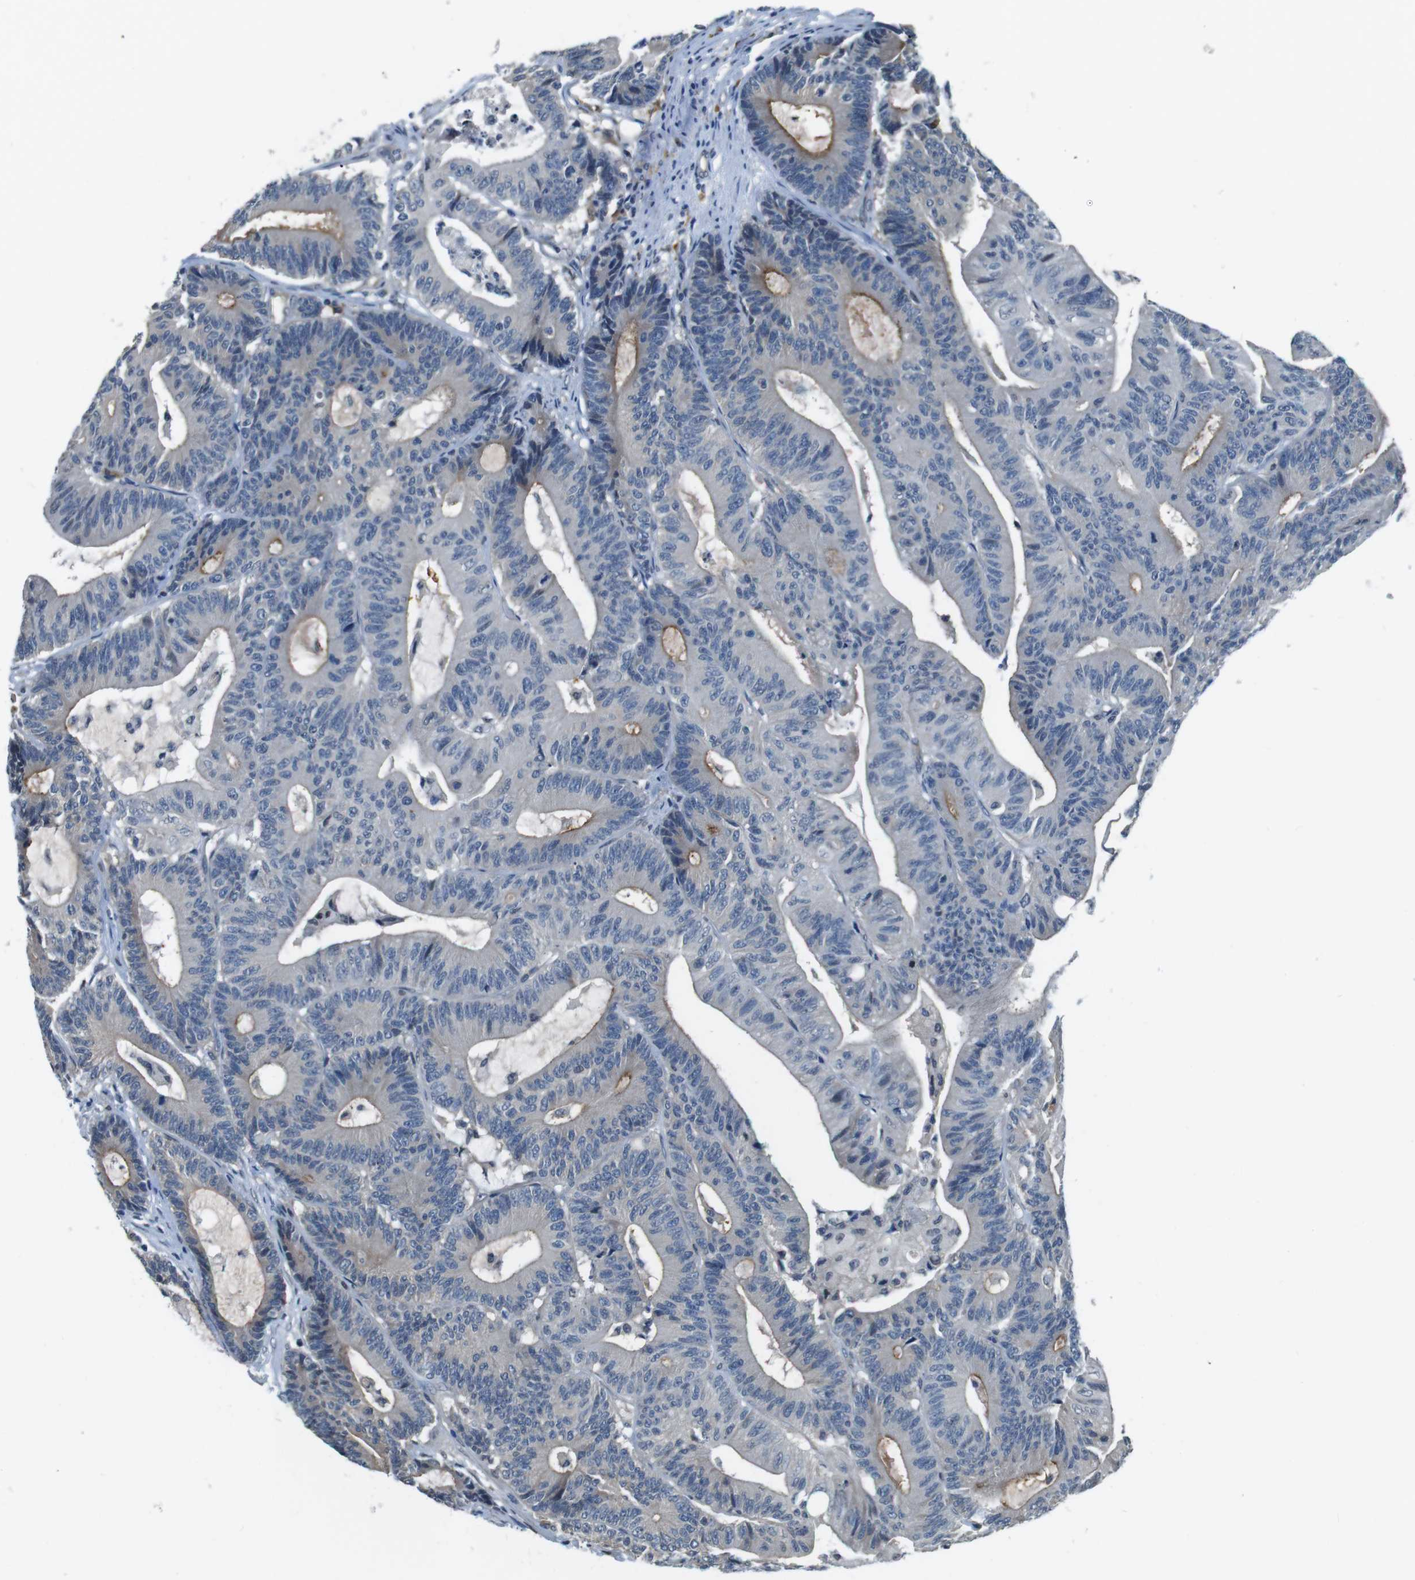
{"staining": {"intensity": "moderate", "quantity": "<25%", "location": "cytoplasmic/membranous"}, "tissue": "colorectal cancer", "cell_type": "Tumor cells", "image_type": "cancer", "snomed": [{"axis": "morphology", "description": "Adenocarcinoma, NOS"}, {"axis": "topography", "description": "Colon"}], "caption": "Brown immunohistochemical staining in adenocarcinoma (colorectal) displays moderate cytoplasmic/membranous expression in approximately <25% of tumor cells.", "gene": "CD163L1", "patient": {"sex": "female", "age": 84}}